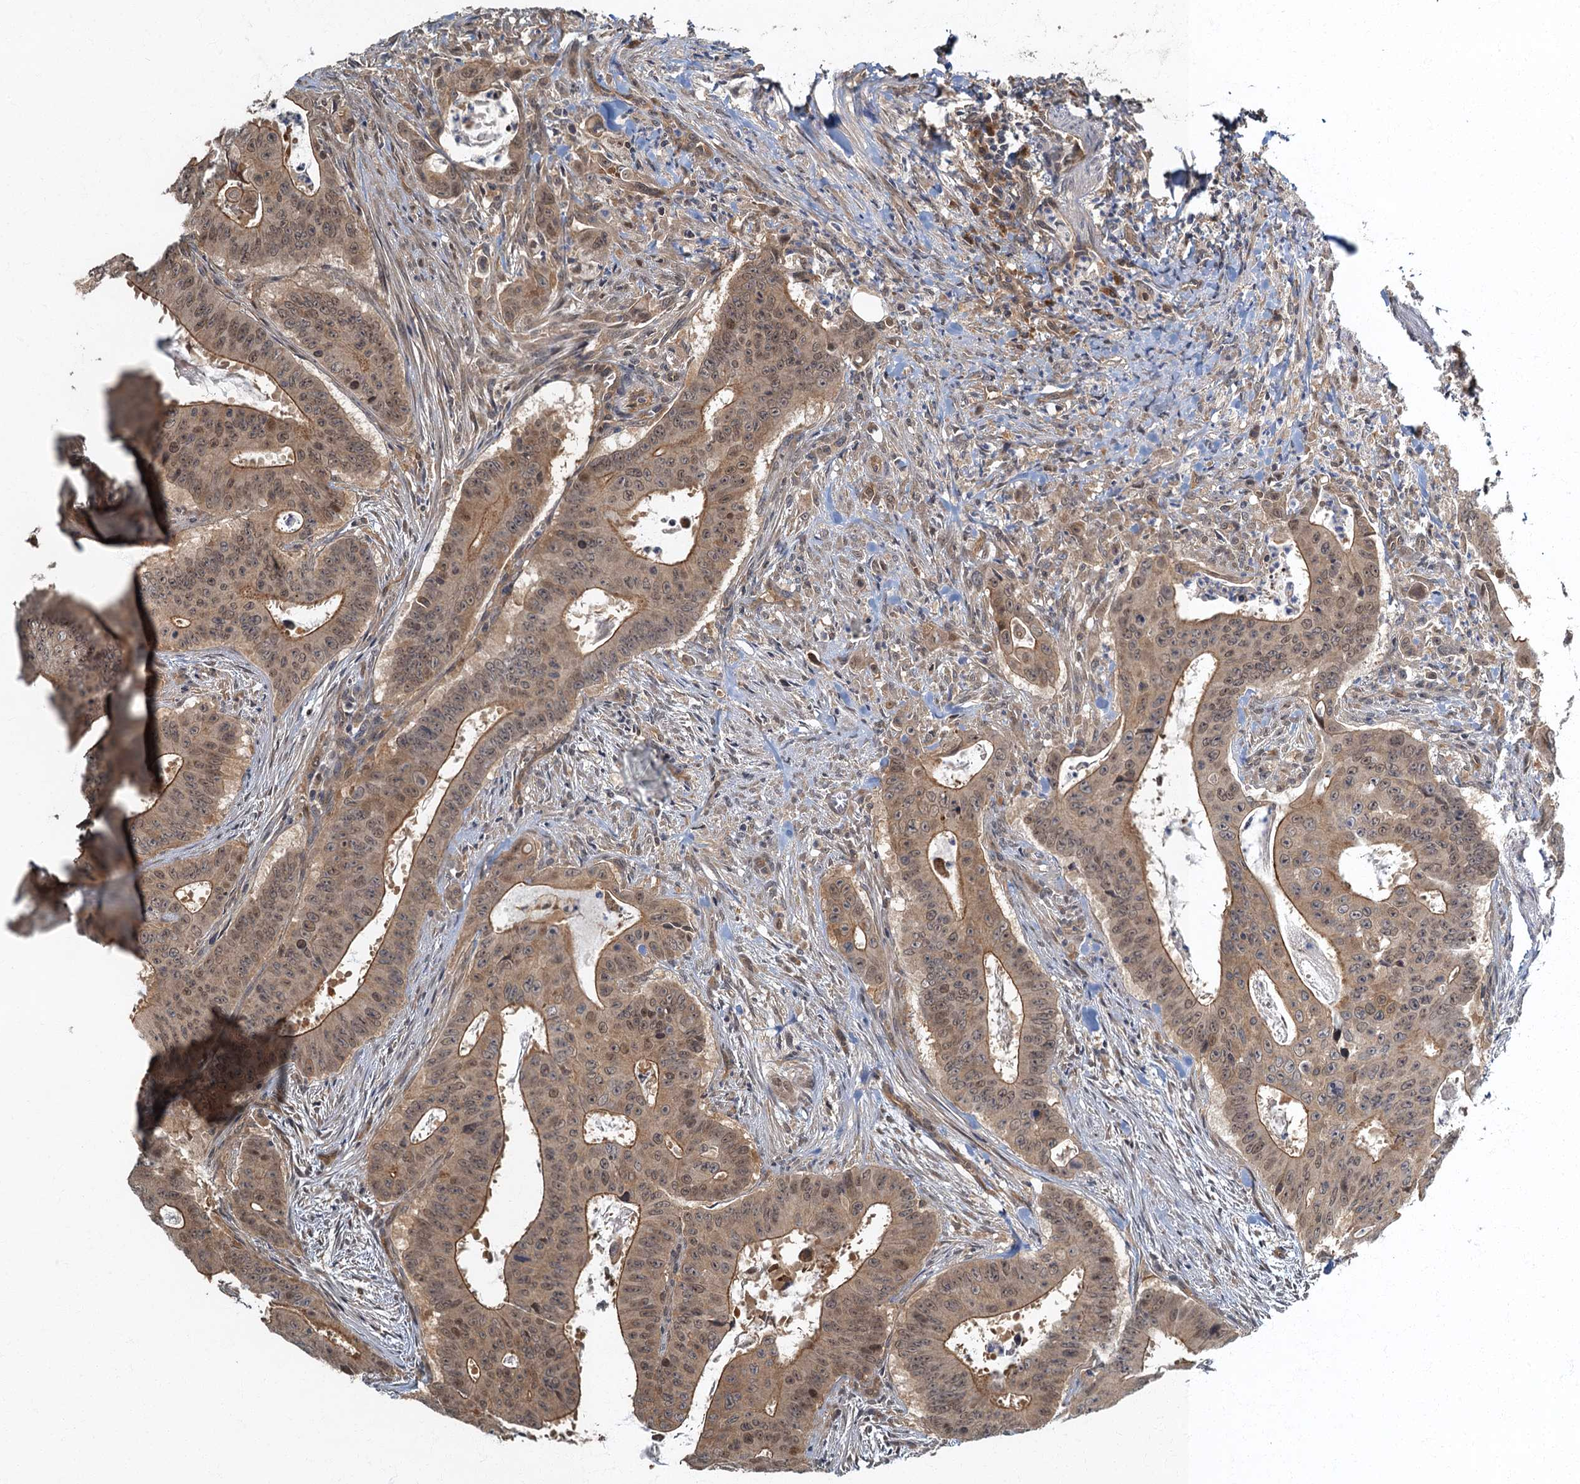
{"staining": {"intensity": "moderate", "quantity": ">75%", "location": "cytoplasmic/membranous,nuclear"}, "tissue": "colorectal cancer", "cell_type": "Tumor cells", "image_type": "cancer", "snomed": [{"axis": "morphology", "description": "Adenocarcinoma, NOS"}, {"axis": "topography", "description": "Rectum"}], "caption": "Moderate cytoplasmic/membranous and nuclear positivity is present in about >75% of tumor cells in colorectal adenocarcinoma.", "gene": "TBCK", "patient": {"sex": "female", "age": 75}}